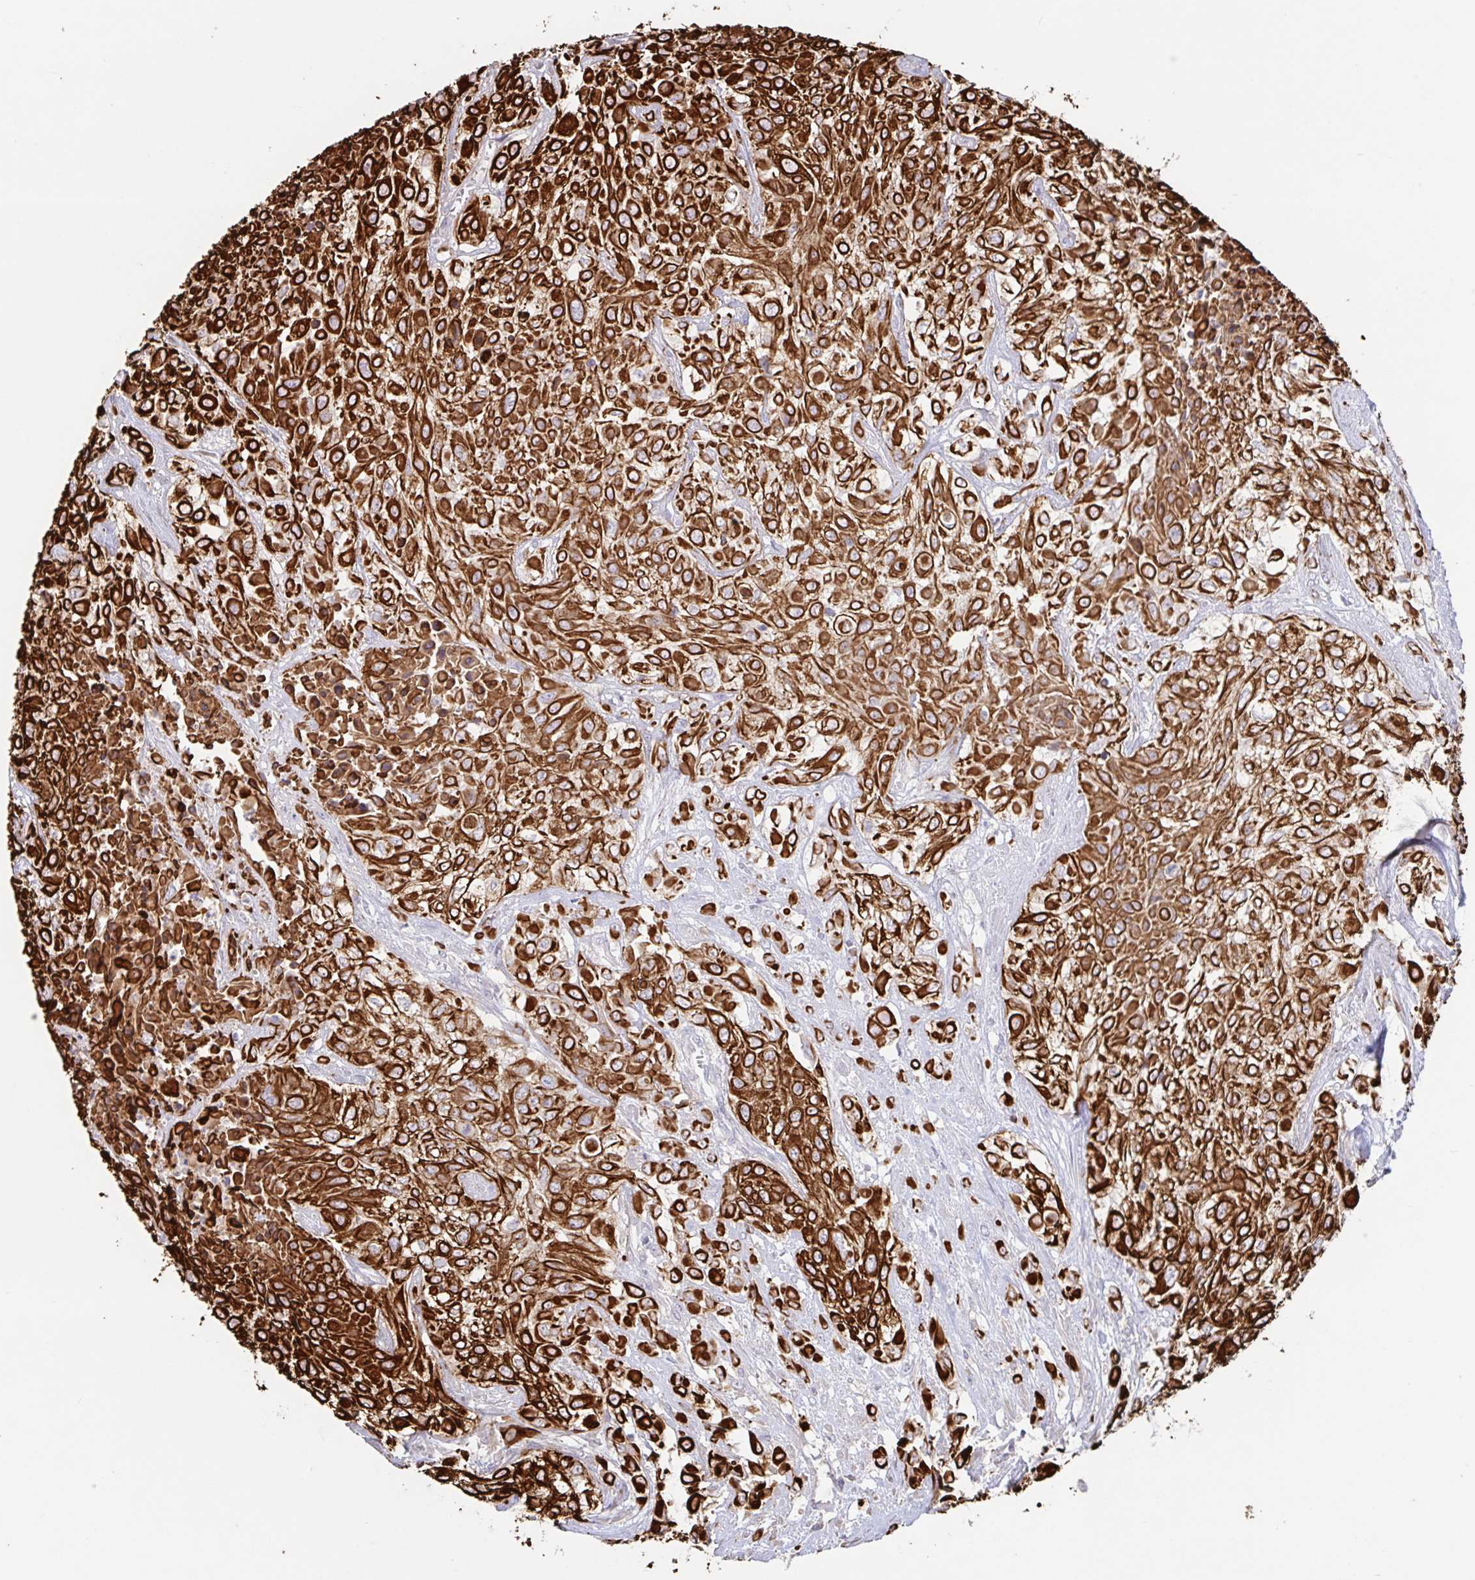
{"staining": {"intensity": "strong", "quantity": ">75%", "location": "cytoplasmic/membranous"}, "tissue": "urothelial cancer", "cell_type": "Tumor cells", "image_type": "cancer", "snomed": [{"axis": "morphology", "description": "Urothelial carcinoma, High grade"}, {"axis": "topography", "description": "Urinary bladder"}], "caption": "Approximately >75% of tumor cells in human urothelial cancer exhibit strong cytoplasmic/membranous protein staining as visualized by brown immunohistochemical staining.", "gene": "AACS", "patient": {"sex": "male", "age": 57}}